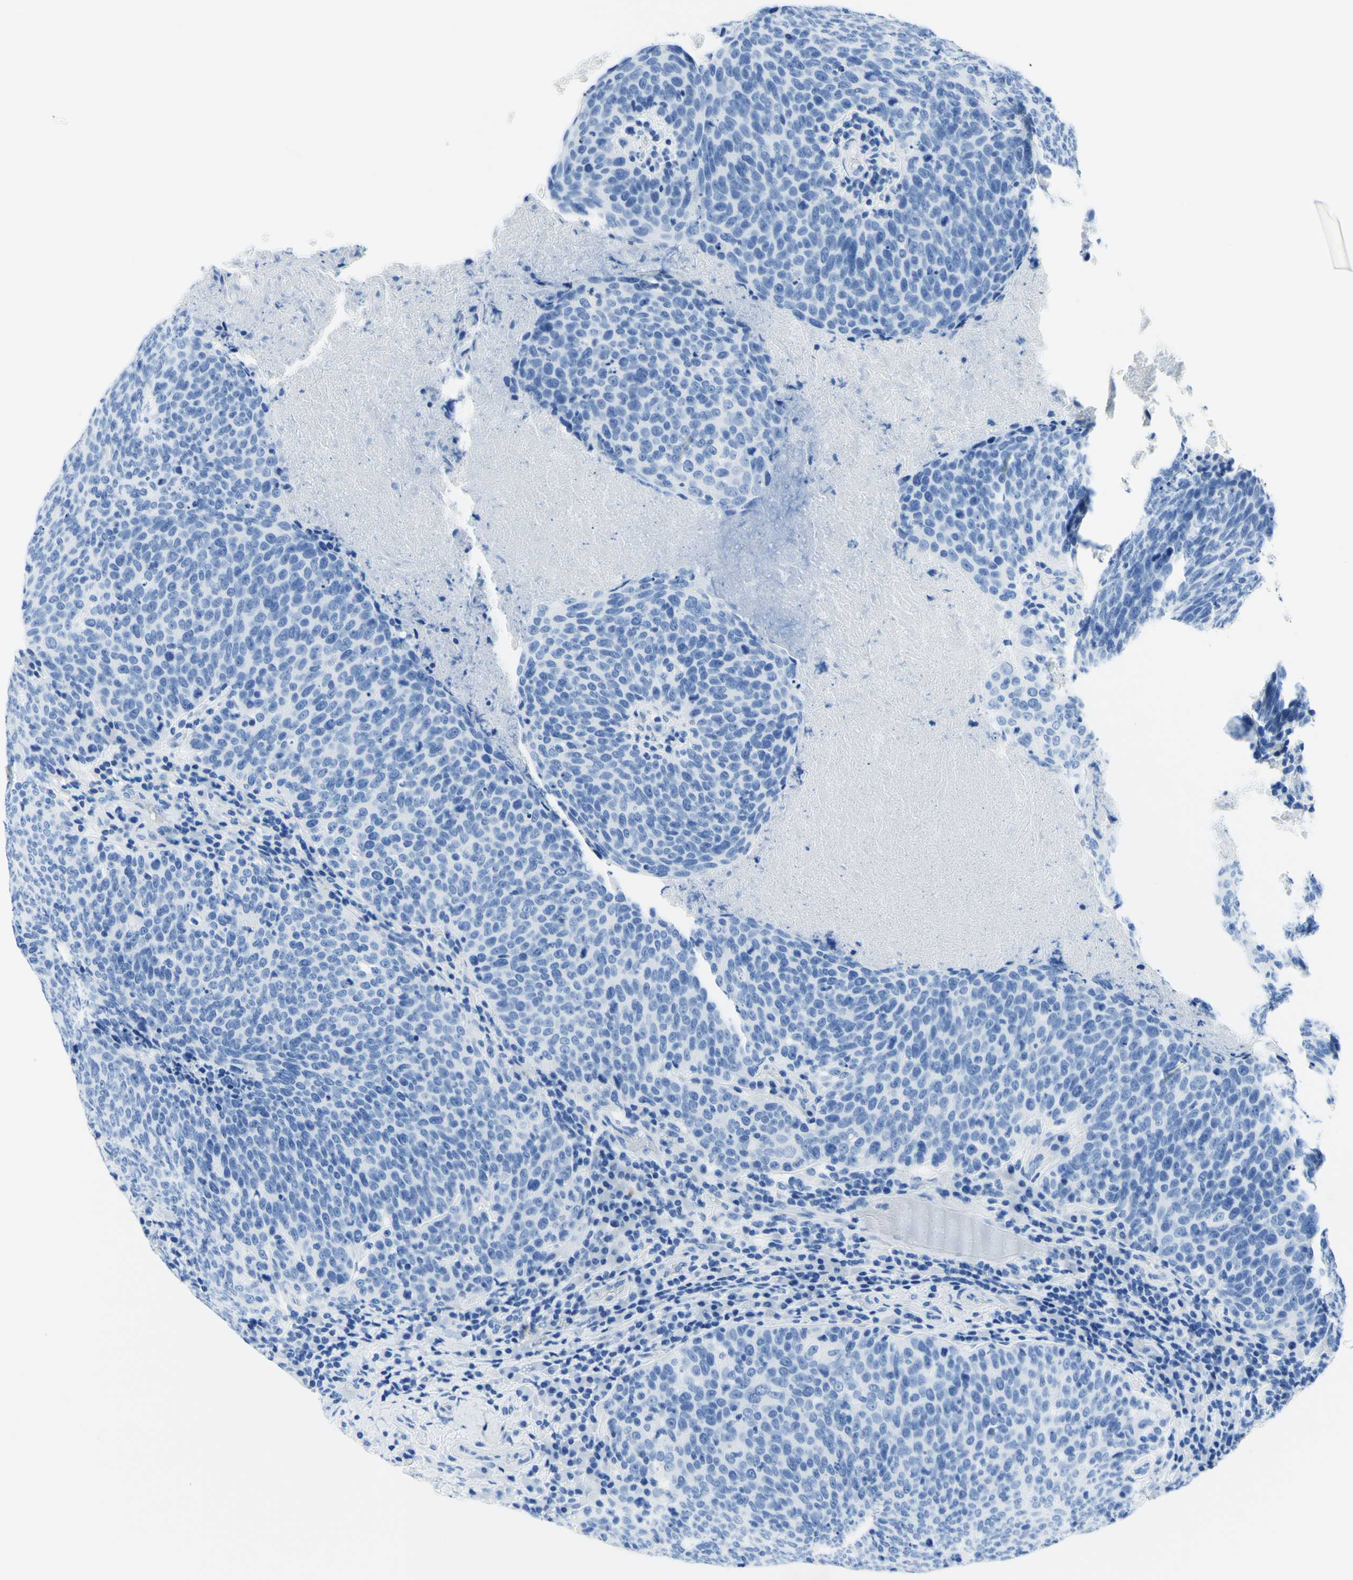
{"staining": {"intensity": "negative", "quantity": "none", "location": "none"}, "tissue": "head and neck cancer", "cell_type": "Tumor cells", "image_type": "cancer", "snomed": [{"axis": "morphology", "description": "Squamous cell carcinoma, NOS"}, {"axis": "morphology", "description": "Squamous cell carcinoma, metastatic, NOS"}, {"axis": "topography", "description": "Lymph node"}, {"axis": "topography", "description": "Head-Neck"}], "caption": "Immunohistochemistry (IHC) of human head and neck metastatic squamous cell carcinoma displays no expression in tumor cells. Brightfield microscopy of immunohistochemistry (IHC) stained with DAB (brown) and hematoxylin (blue), captured at high magnification.", "gene": "MYH2", "patient": {"sex": "male", "age": 62}}